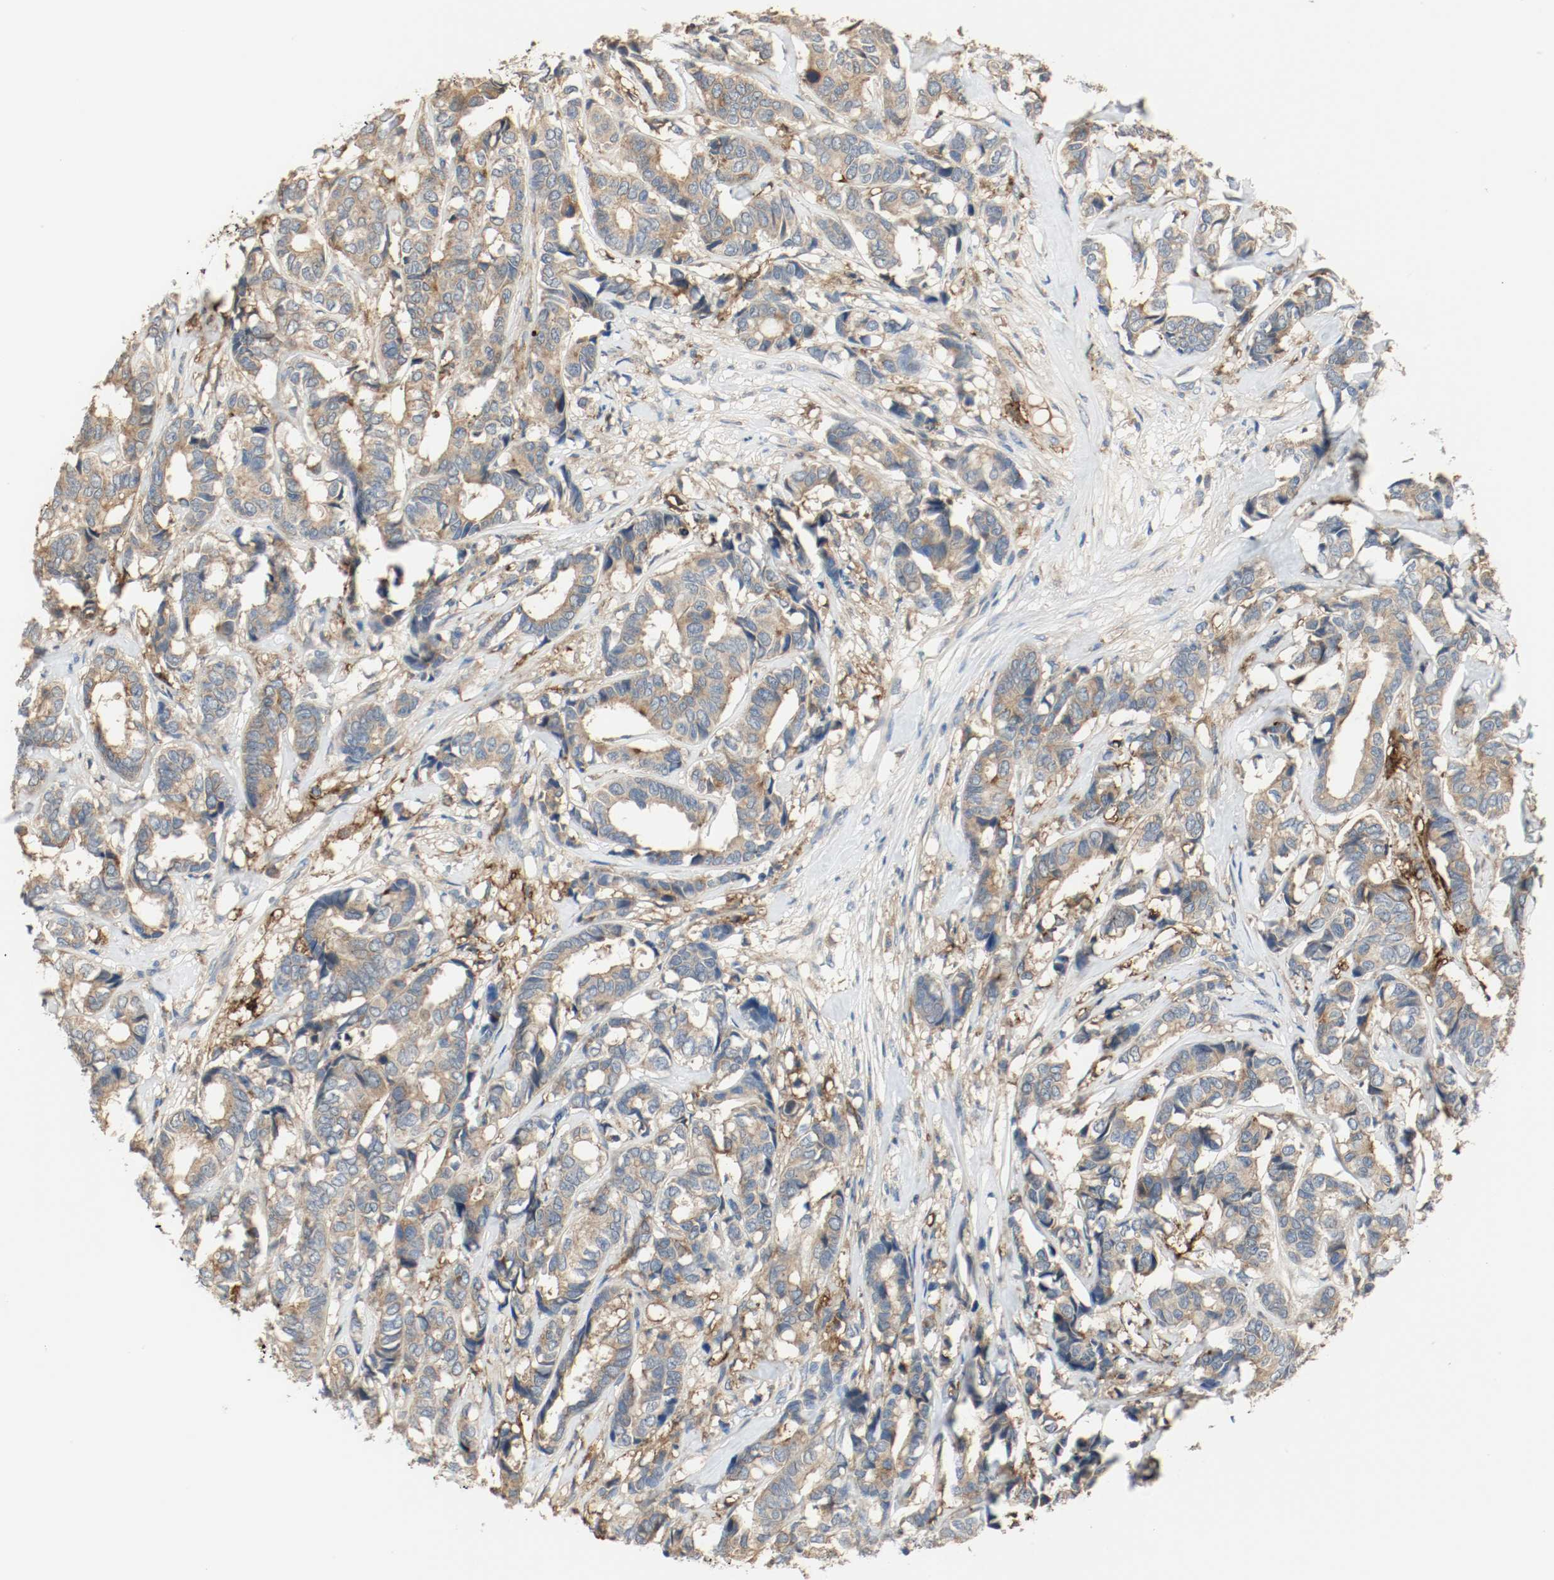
{"staining": {"intensity": "weak", "quantity": ">75%", "location": "cytoplasmic/membranous"}, "tissue": "breast cancer", "cell_type": "Tumor cells", "image_type": "cancer", "snomed": [{"axis": "morphology", "description": "Duct carcinoma"}, {"axis": "topography", "description": "Breast"}], "caption": "Breast cancer (infiltrating ductal carcinoma) stained for a protein (brown) demonstrates weak cytoplasmic/membranous positive expression in approximately >75% of tumor cells.", "gene": "MELTF", "patient": {"sex": "female", "age": 87}}